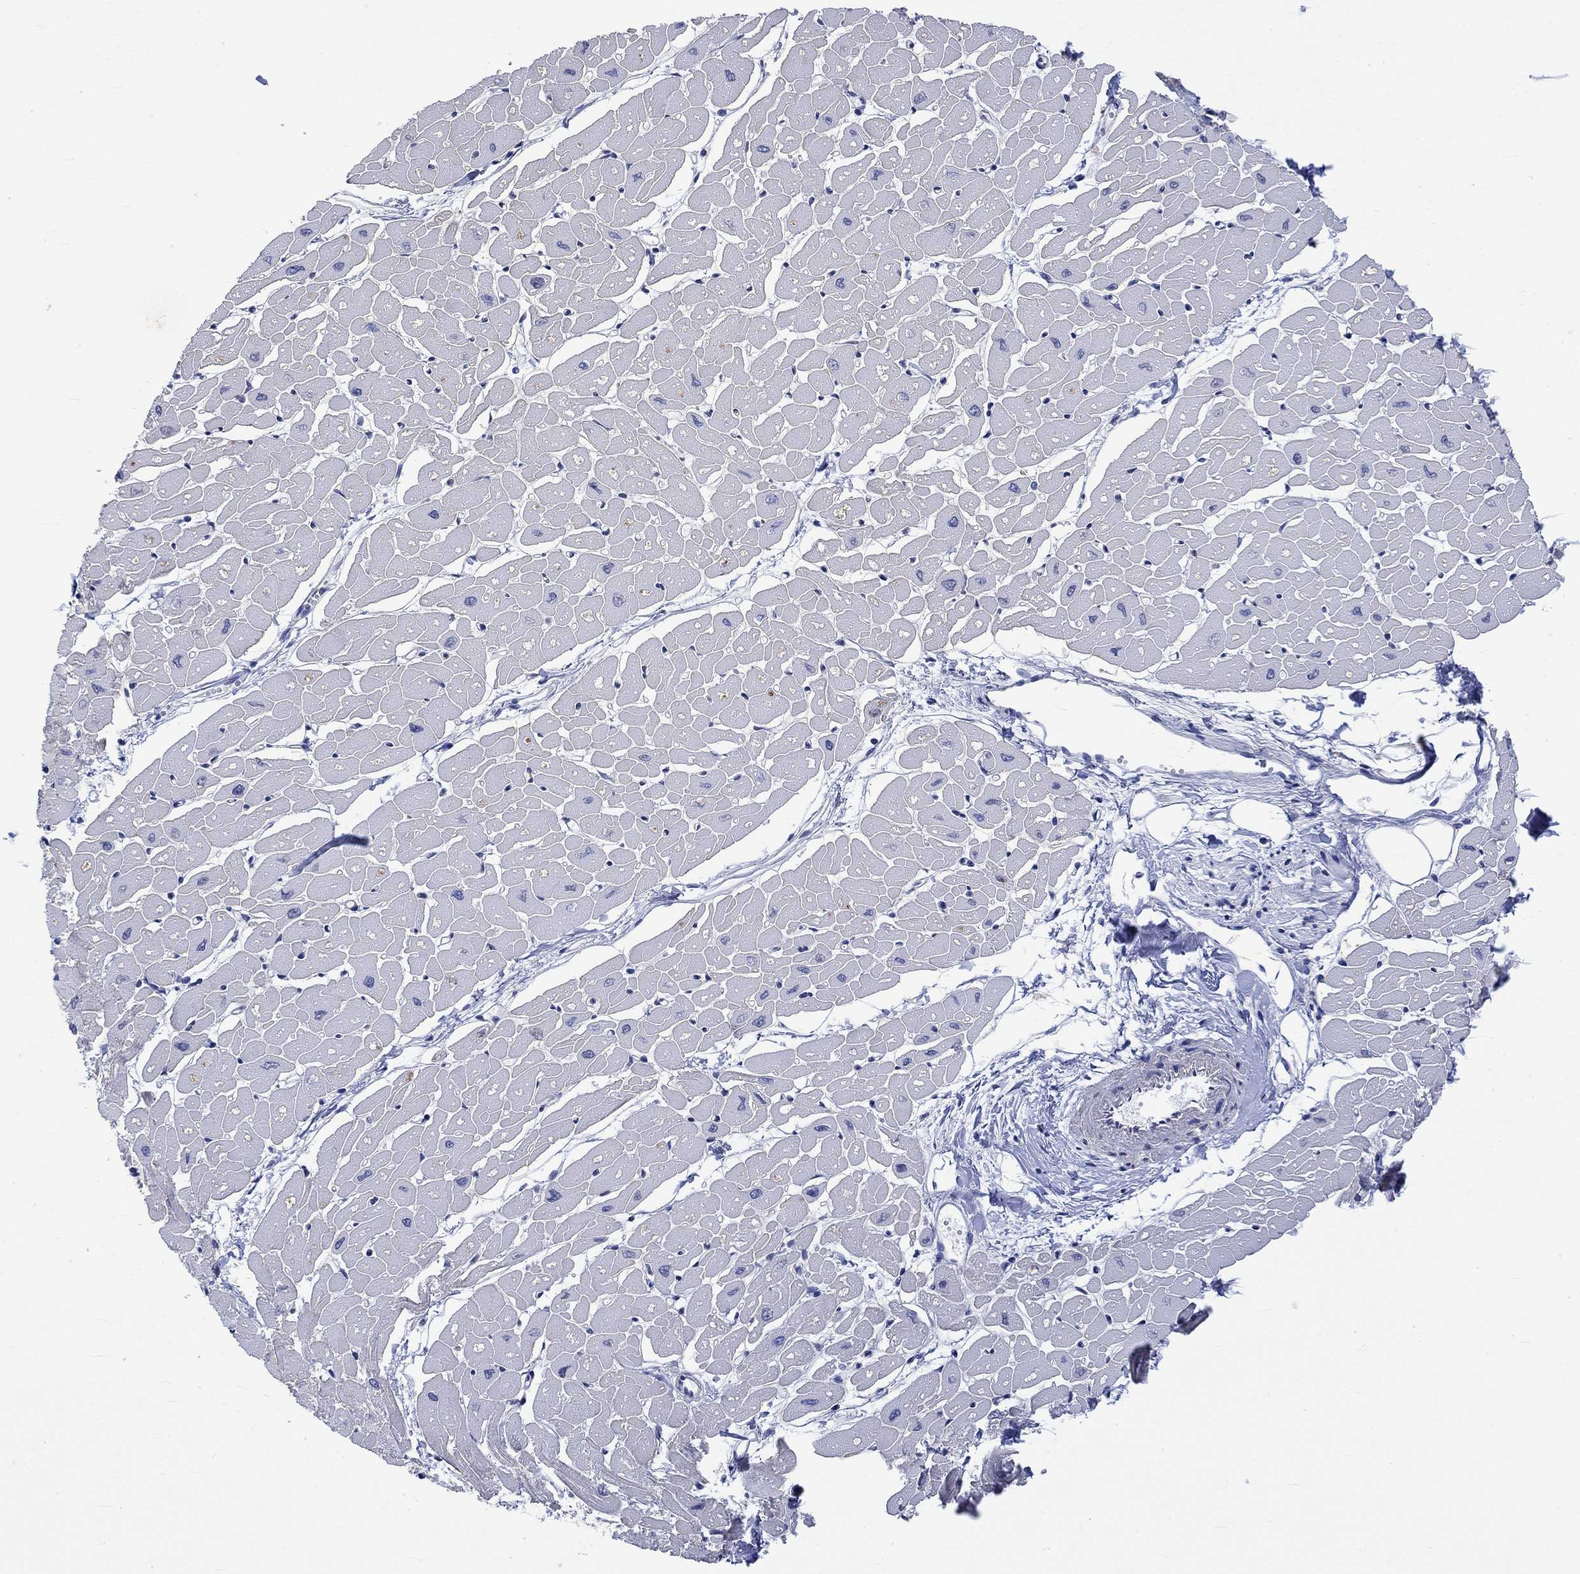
{"staining": {"intensity": "negative", "quantity": "none", "location": "none"}, "tissue": "heart muscle", "cell_type": "Cardiomyocytes", "image_type": "normal", "snomed": [{"axis": "morphology", "description": "Normal tissue, NOS"}, {"axis": "topography", "description": "Heart"}], "caption": "Immunohistochemistry (IHC) of normal human heart muscle exhibits no staining in cardiomyocytes.", "gene": "AGRP", "patient": {"sex": "male", "age": 57}}